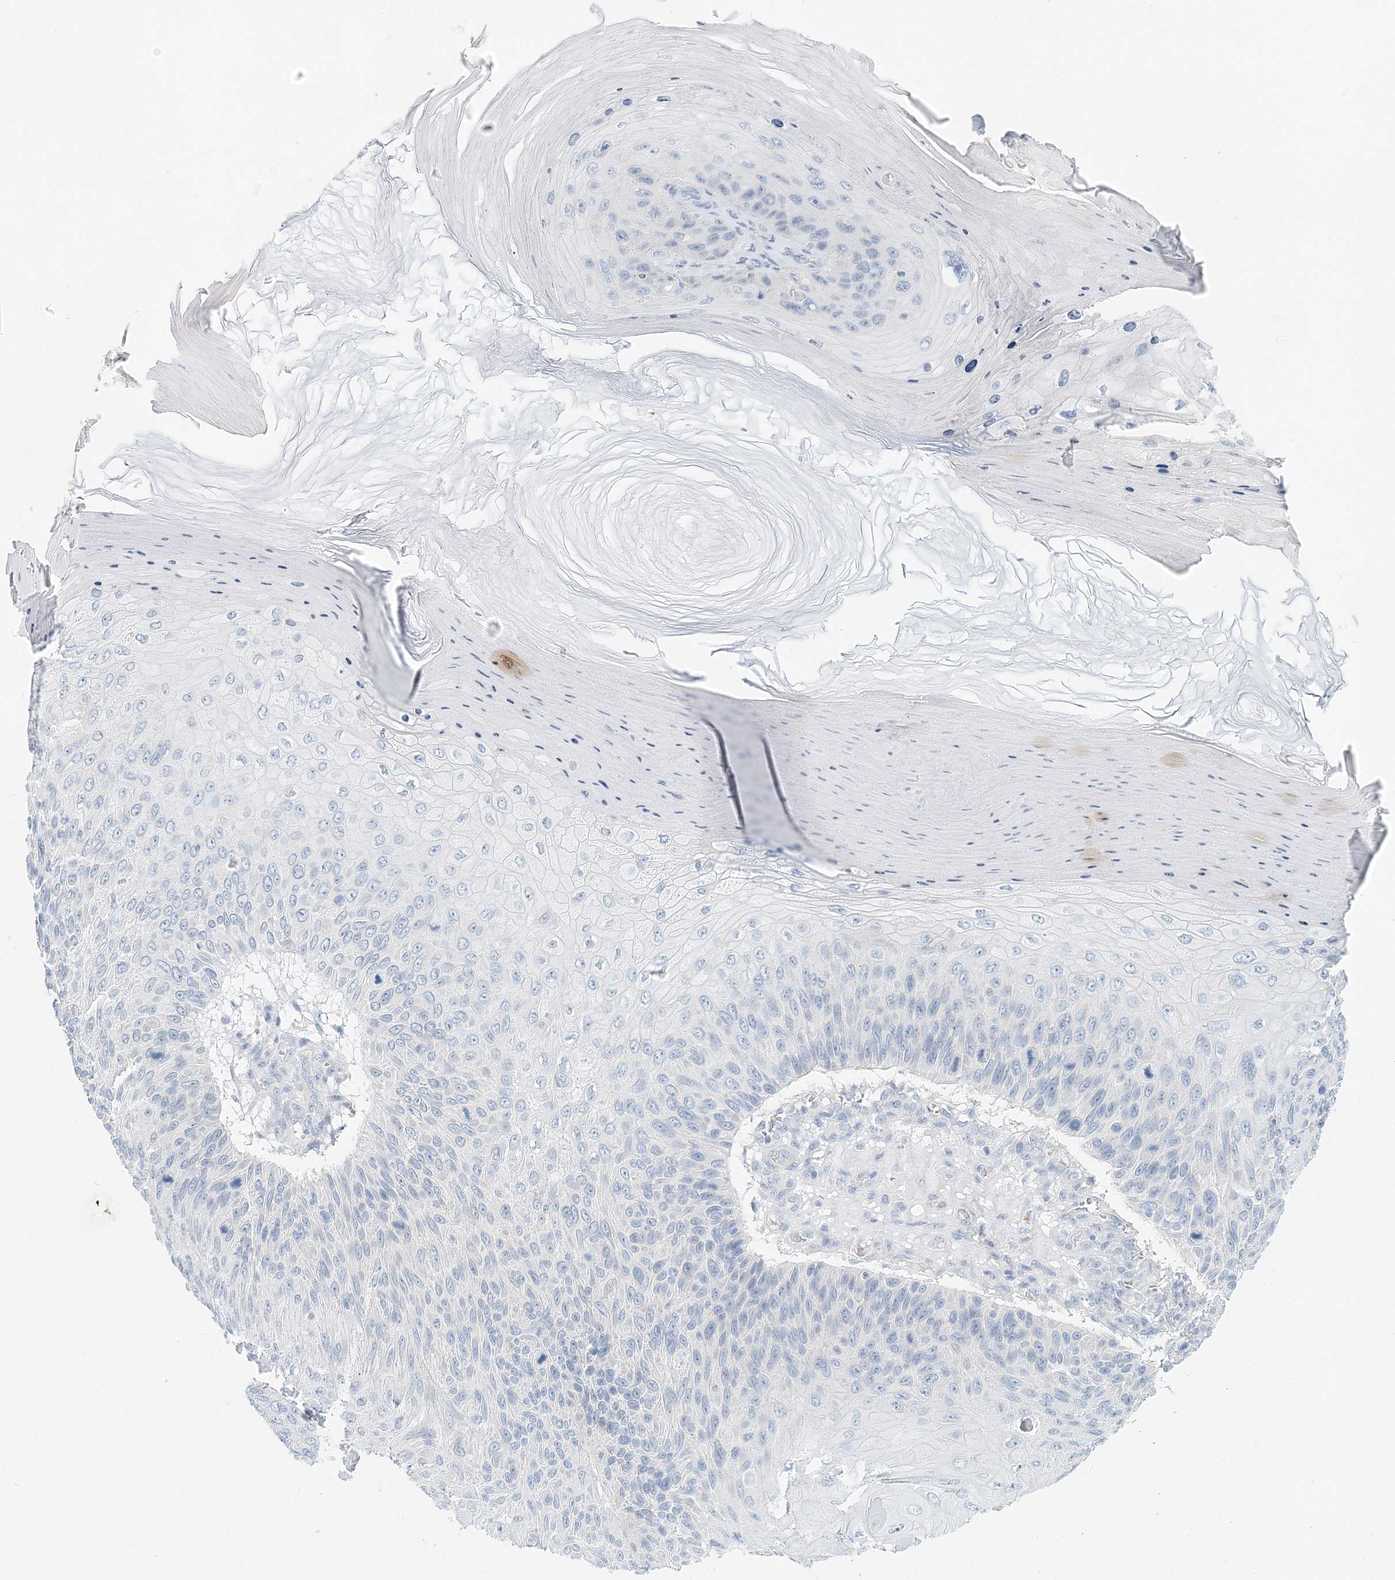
{"staining": {"intensity": "negative", "quantity": "none", "location": "none"}, "tissue": "skin cancer", "cell_type": "Tumor cells", "image_type": "cancer", "snomed": [{"axis": "morphology", "description": "Squamous cell carcinoma, NOS"}, {"axis": "topography", "description": "Skin"}], "caption": "Protein analysis of skin cancer (squamous cell carcinoma) exhibits no significant positivity in tumor cells.", "gene": "VILL", "patient": {"sex": "female", "age": 88}}